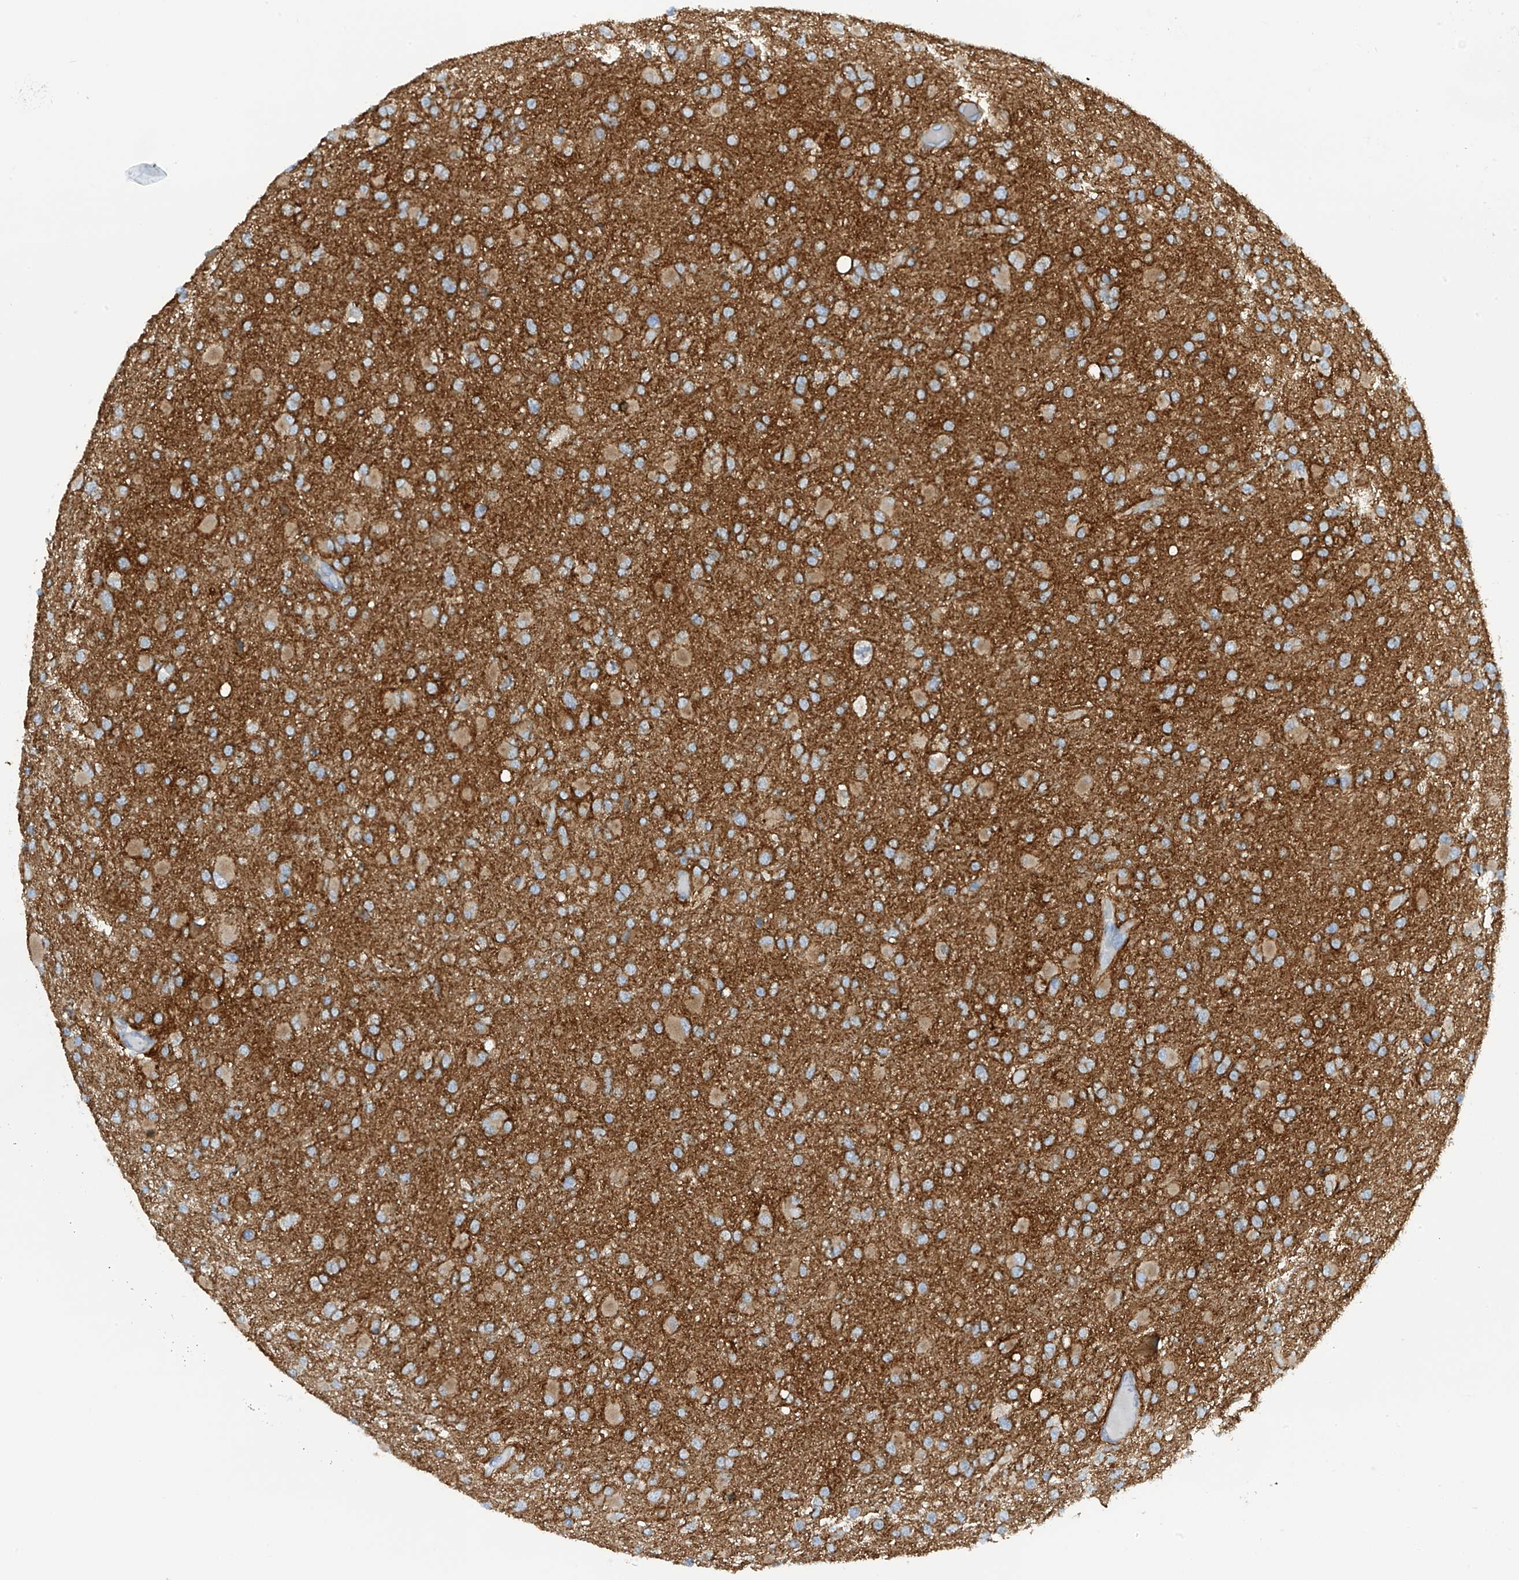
{"staining": {"intensity": "negative", "quantity": "none", "location": "none"}, "tissue": "glioma", "cell_type": "Tumor cells", "image_type": "cancer", "snomed": [{"axis": "morphology", "description": "Glioma, malignant, High grade"}, {"axis": "topography", "description": "Cerebral cortex"}], "caption": "Image shows no significant protein expression in tumor cells of glioma.", "gene": "FSD1L", "patient": {"sex": "female", "age": 36}}